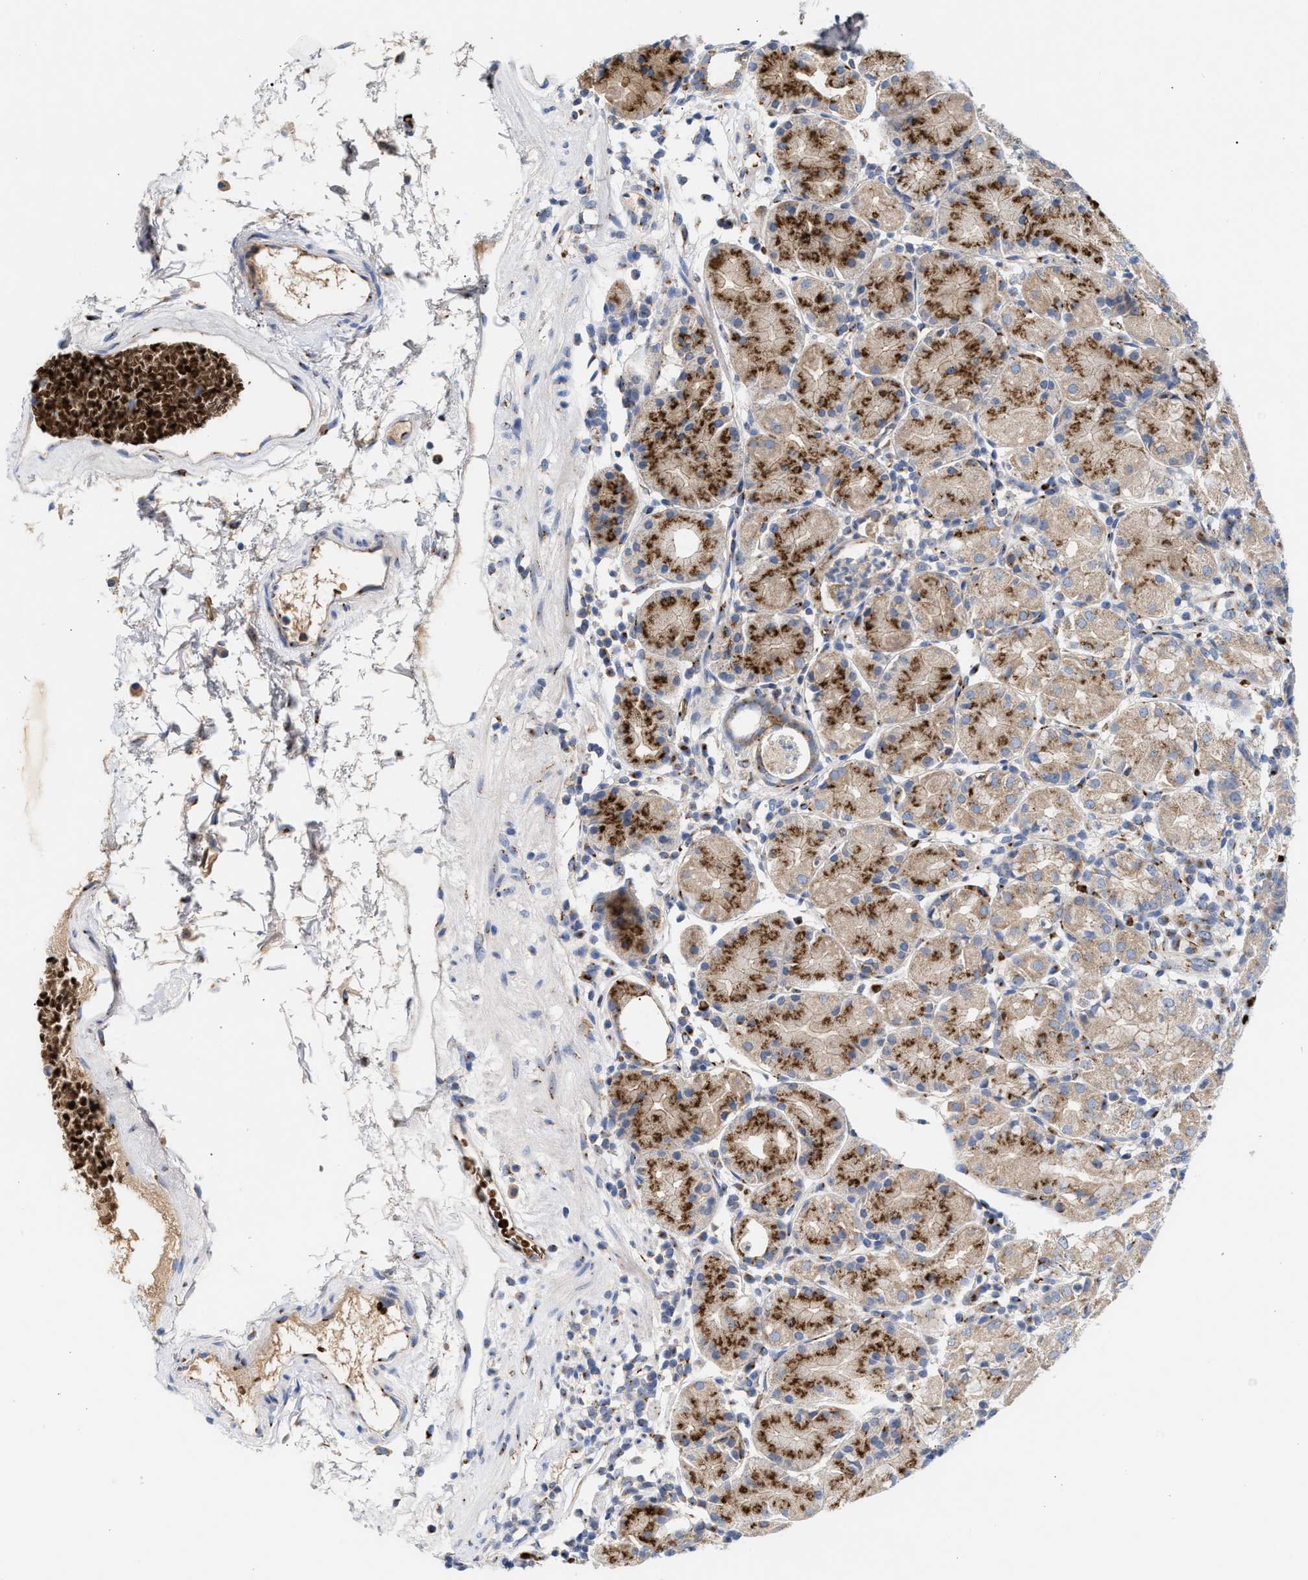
{"staining": {"intensity": "strong", "quantity": "25%-75%", "location": "cytoplasmic/membranous"}, "tissue": "stomach", "cell_type": "Glandular cells", "image_type": "normal", "snomed": [{"axis": "morphology", "description": "Normal tissue, NOS"}, {"axis": "topography", "description": "Stomach"}, {"axis": "topography", "description": "Stomach, lower"}], "caption": "An image of human stomach stained for a protein reveals strong cytoplasmic/membranous brown staining in glandular cells.", "gene": "CCL2", "patient": {"sex": "female", "age": 75}}